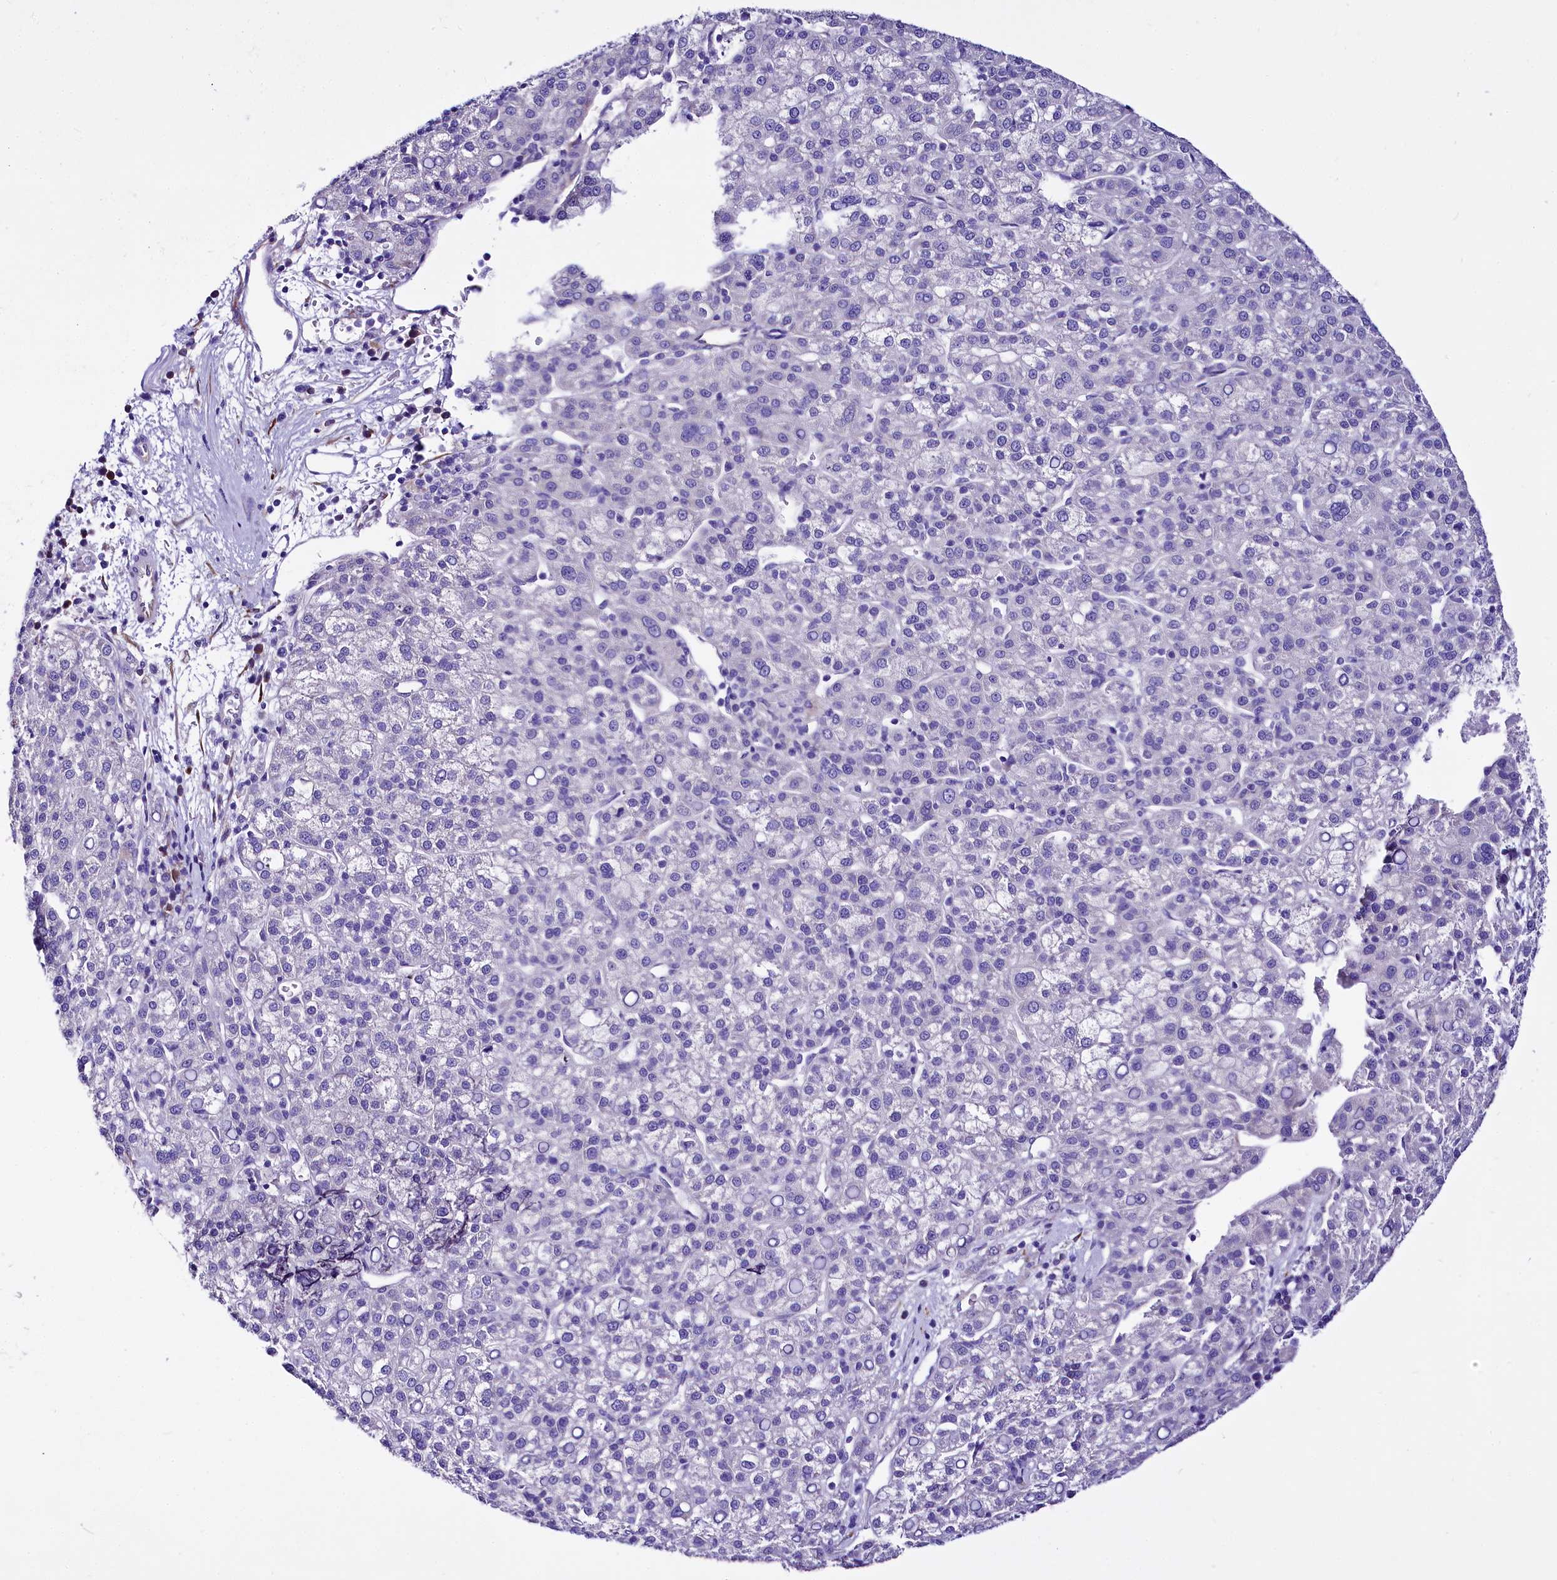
{"staining": {"intensity": "negative", "quantity": "none", "location": "none"}, "tissue": "liver cancer", "cell_type": "Tumor cells", "image_type": "cancer", "snomed": [{"axis": "morphology", "description": "Carcinoma, Hepatocellular, NOS"}, {"axis": "topography", "description": "Liver"}], "caption": "Tumor cells show no significant staining in liver cancer.", "gene": "A2ML1", "patient": {"sex": "female", "age": 58}}